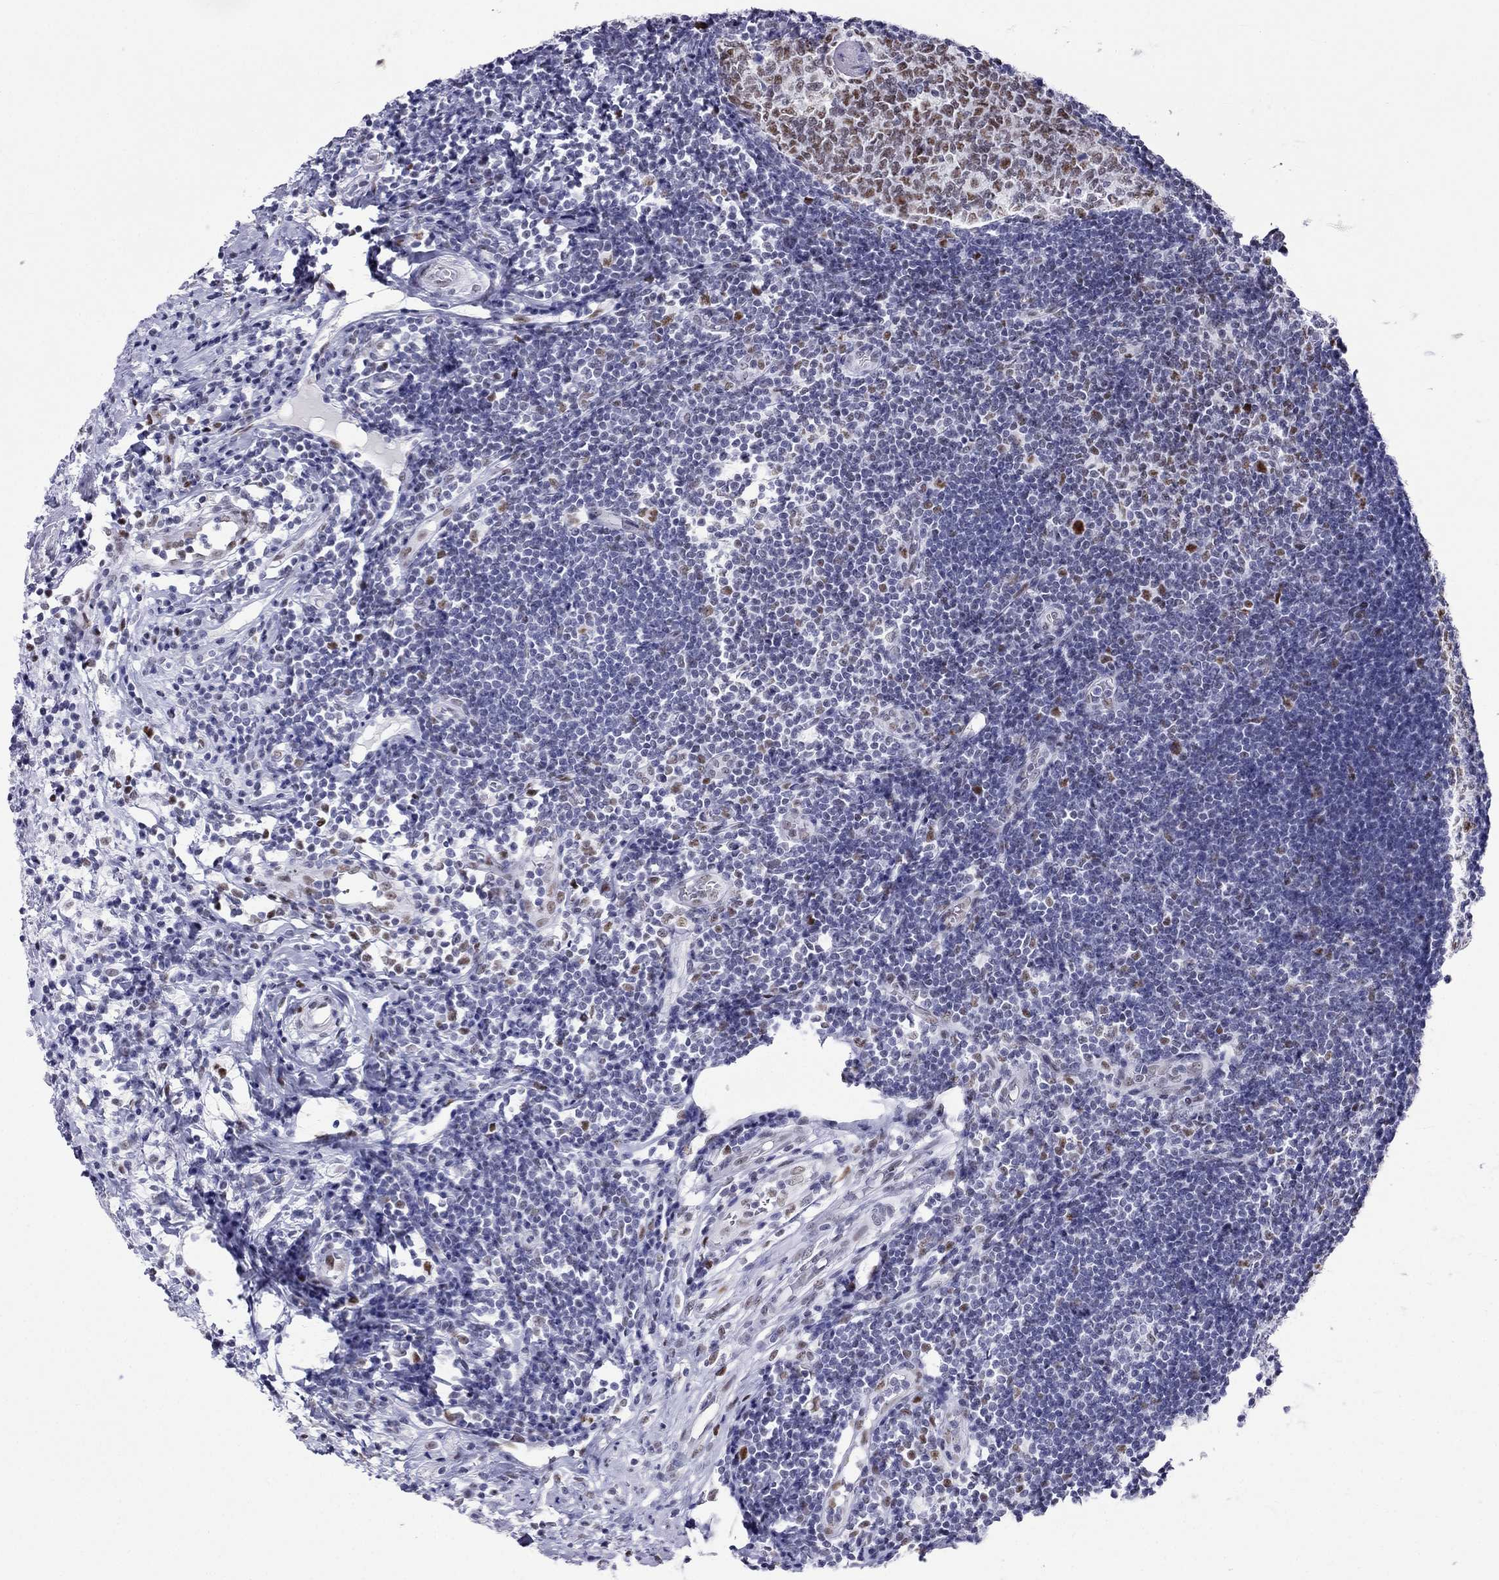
{"staining": {"intensity": "moderate", "quantity": "<25%", "location": "nuclear"}, "tissue": "appendix", "cell_type": "Glandular cells", "image_type": "normal", "snomed": [{"axis": "morphology", "description": "Normal tissue, NOS"}, {"axis": "morphology", "description": "Inflammation, NOS"}, {"axis": "topography", "description": "Appendix"}], "caption": "Approximately <25% of glandular cells in unremarkable appendix exhibit moderate nuclear protein expression as visualized by brown immunohistochemical staining.", "gene": "PPM1G", "patient": {"sex": "male", "age": 16}}